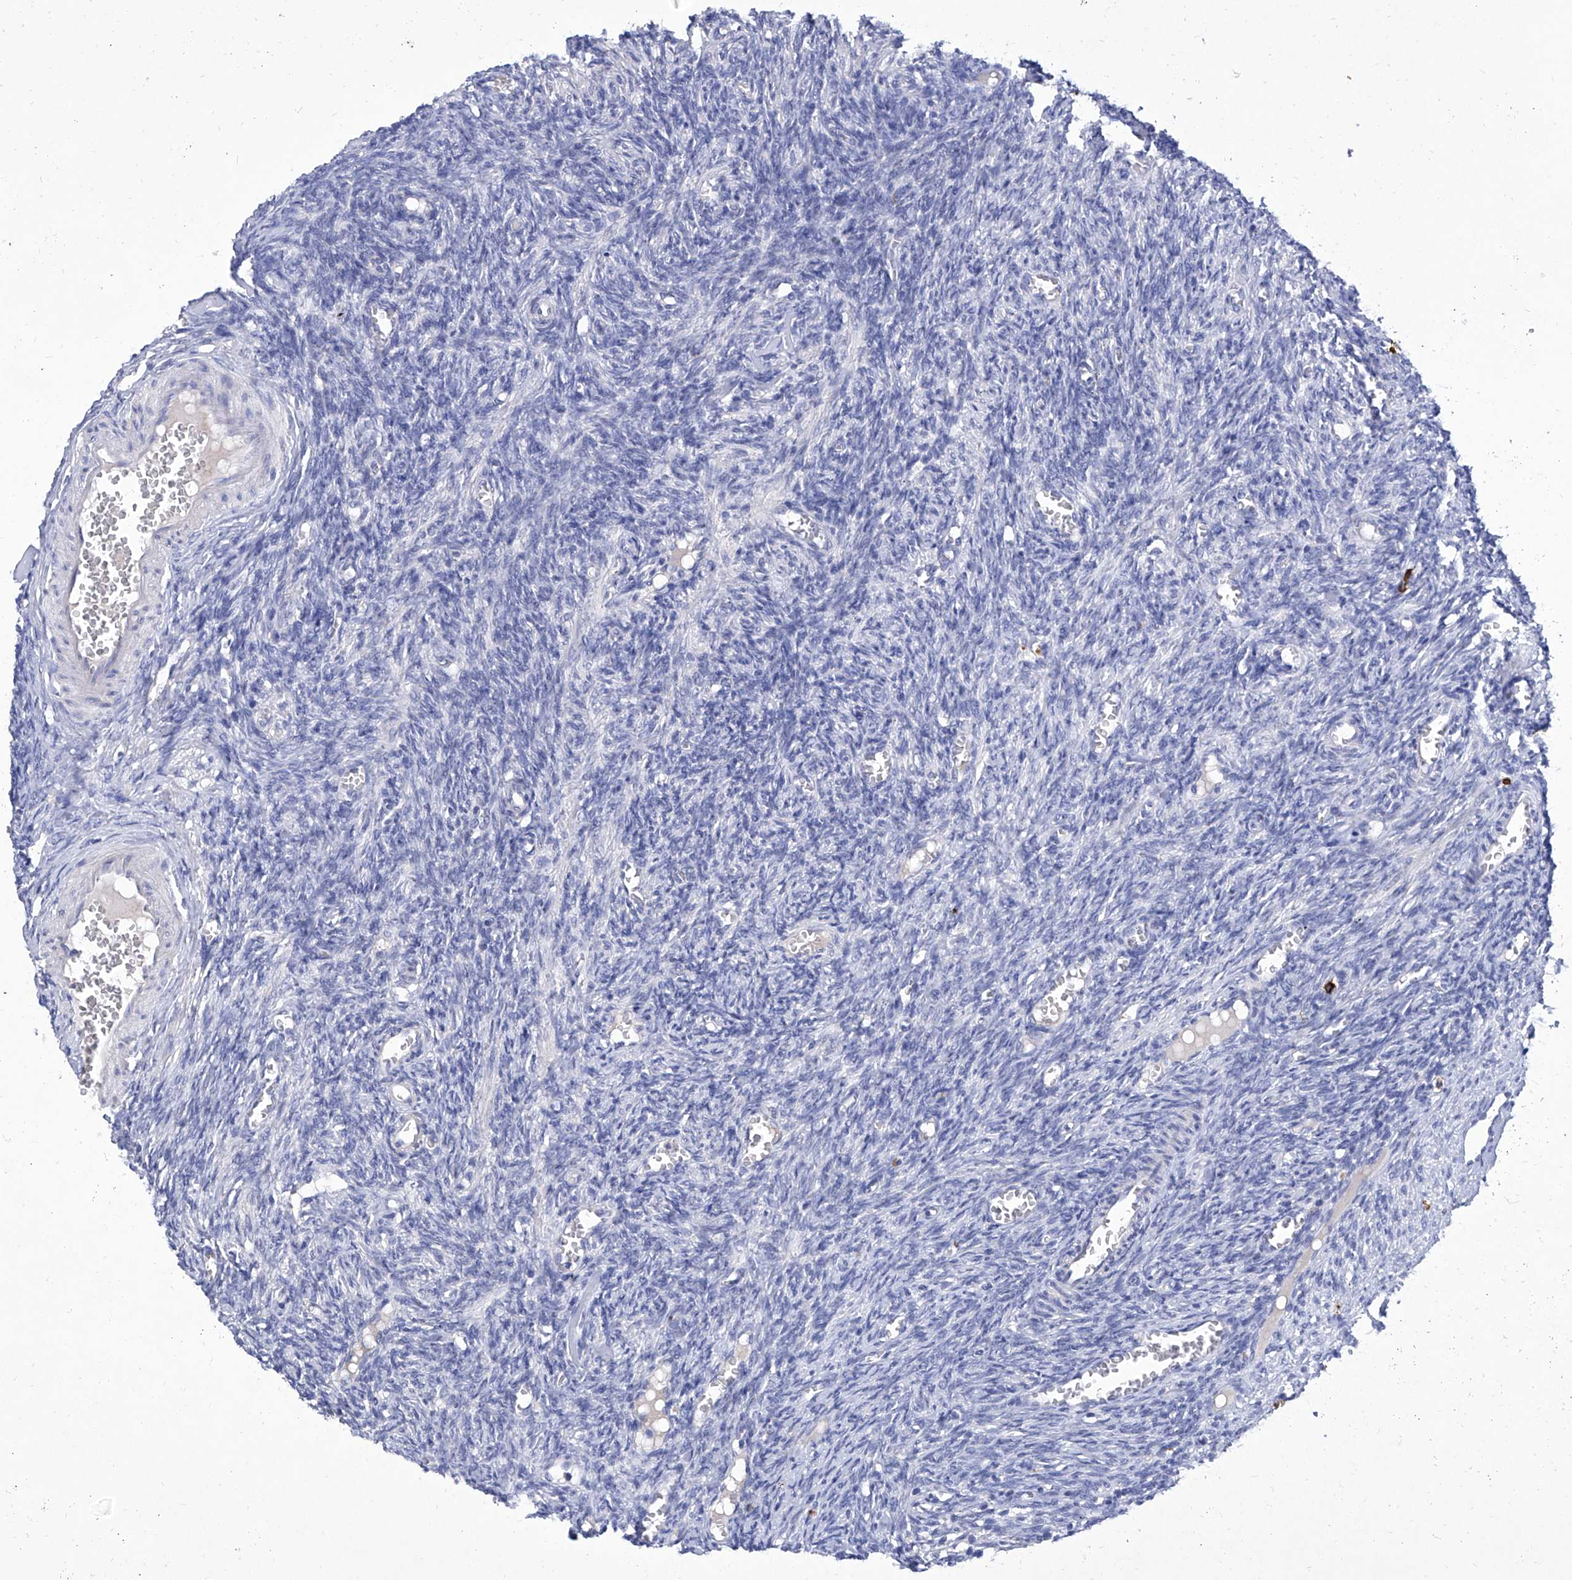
{"staining": {"intensity": "negative", "quantity": "none", "location": "none"}, "tissue": "ovary", "cell_type": "Ovarian stroma cells", "image_type": "normal", "snomed": [{"axis": "morphology", "description": "Normal tissue, NOS"}, {"axis": "topography", "description": "Ovary"}], "caption": "The immunohistochemistry histopathology image has no significant expression in ovarian stroma cells of ovary.", "gene": "IFNL2", "patient": {"sex": "female", "age": 27}}